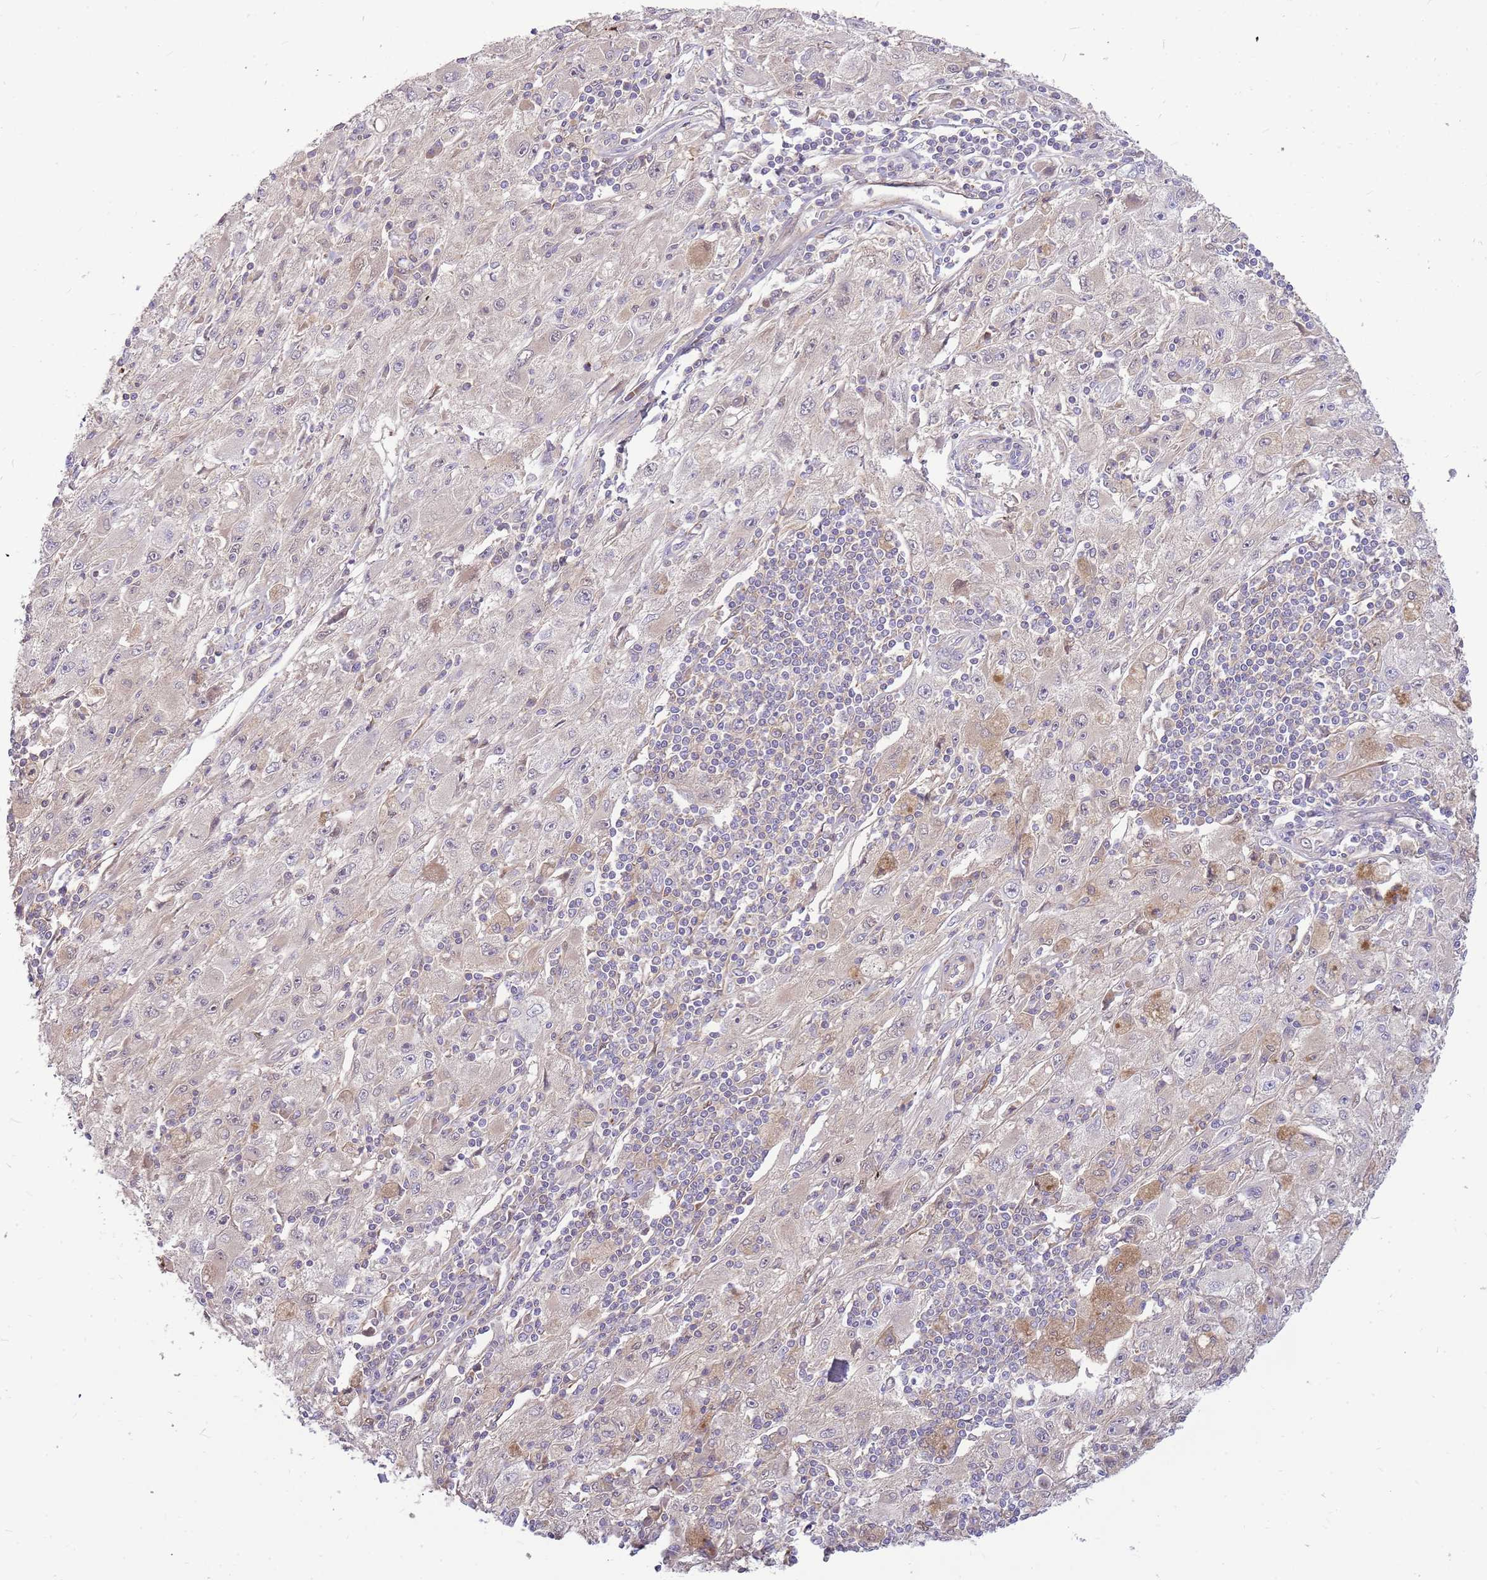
{"staining": {"intensity": "negative", "quantity": "none", "location": "none"}, "tissue": "melanoma", "cell_type": "Tumor cells", "image_type": "cancer", "snomed": [{"axis": "morphology", "description": "Malignant melanoma, Metastatic site"}, {"axis": "topography", "description": "Skin"}], "caption": "Human melanoma stained for a protein using IHC shows no positivity in tumor cells.", "gene": "MVD", "patient": {"sex": "male", "age": 53}}